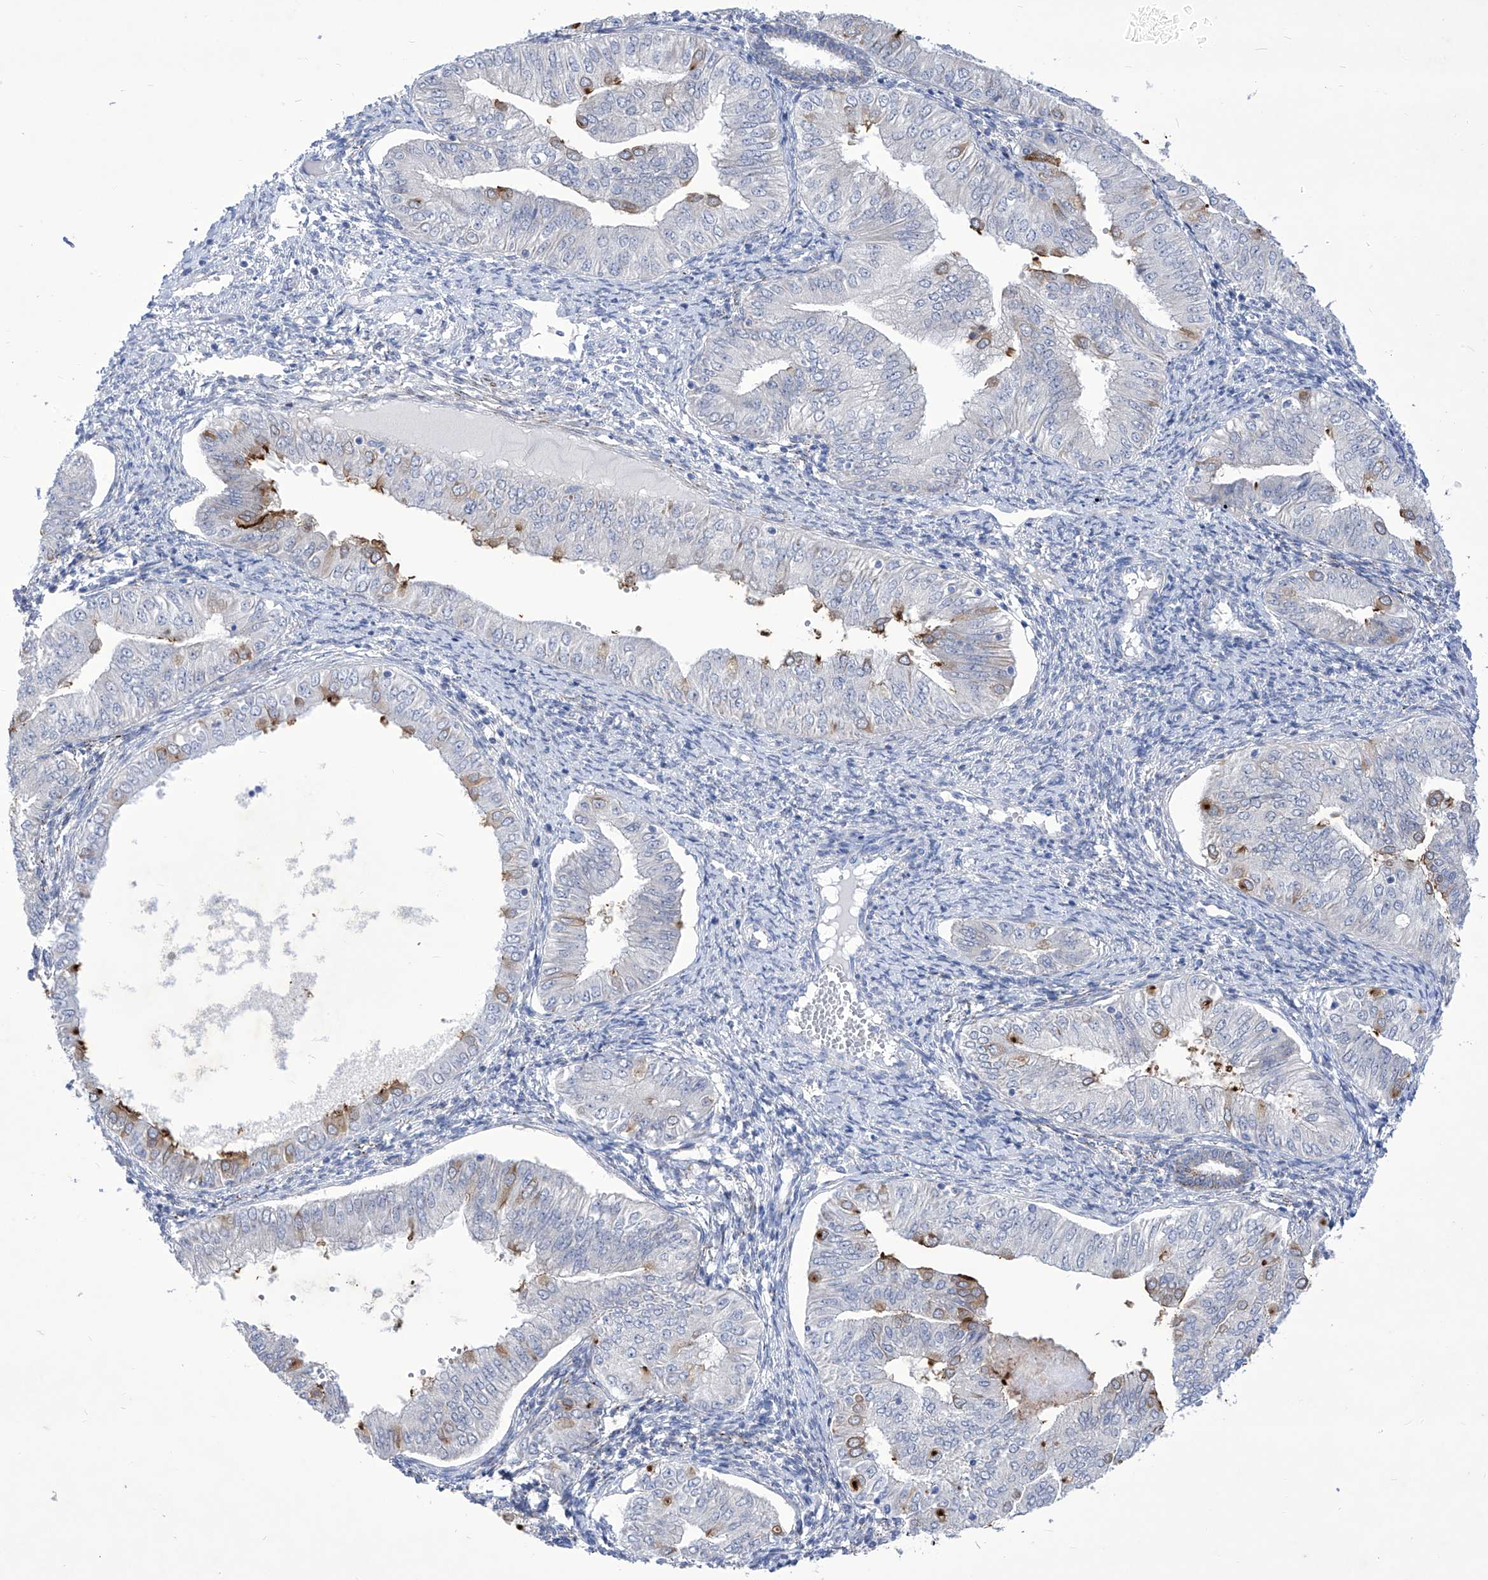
{"staining": {"intensity": "moderate", "quantity": "<25%", "location": "cytoplasmic/membranous"}, "tissue": "endometrial cancer", "cell_type": "Tumor cells", "image_type": "cancer", "snomed": [{"axis": "morphology", "description": "Normal tissue, NOS"}, {"axis": "morphology", "description": "Adenocarcinoma, NOS"}, {"axis": "topography", "description": "Endometrium"}], "caption": "A histopathology image of human adenocarcinoma (endometrial) stained for a protein shows moderate cytoplasmic/membranous brown staining in tumor cells.", "gene": "C1orf87", "patient": {"sex": "female", "age": 53}}